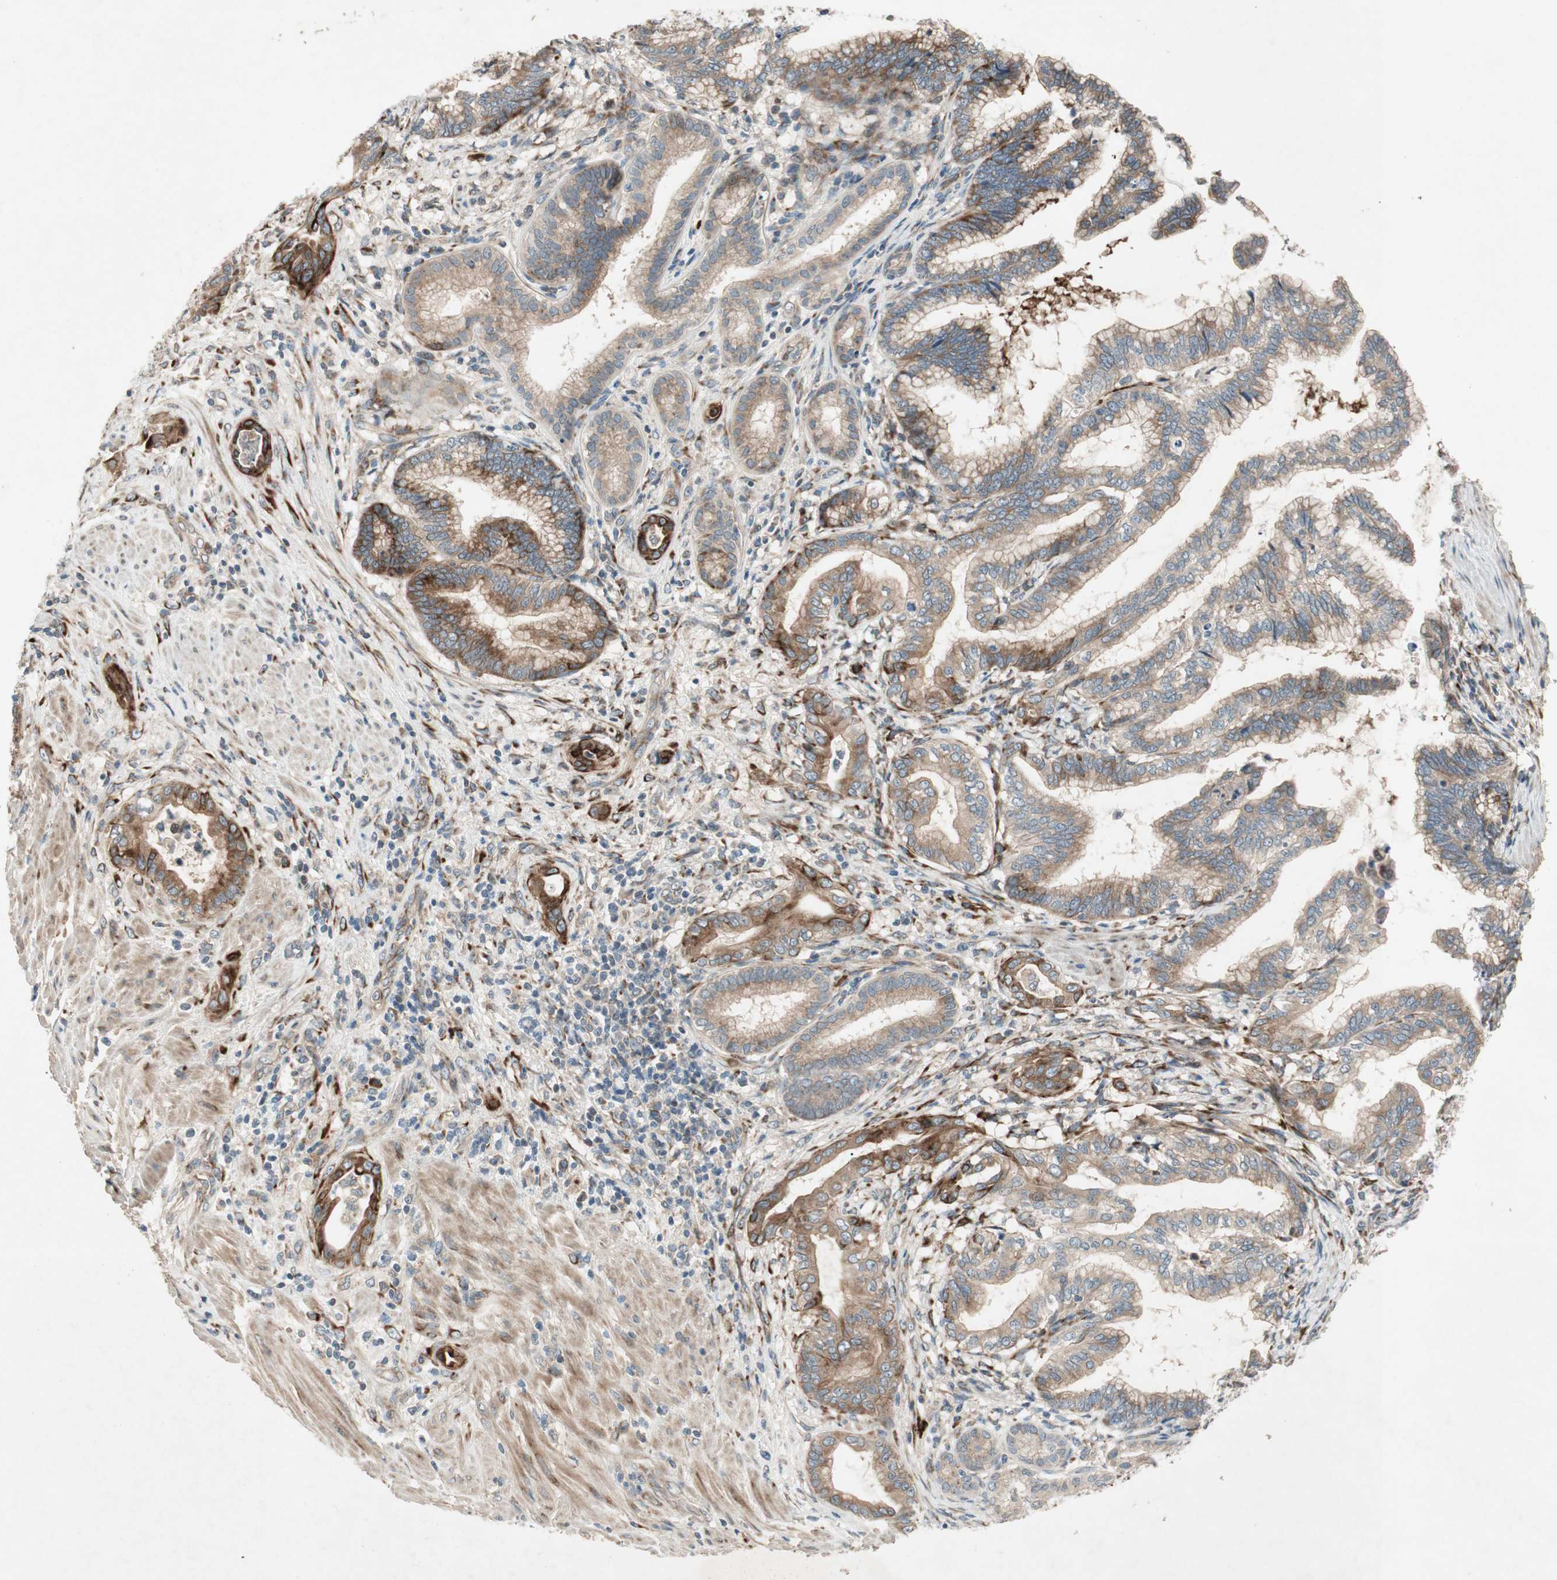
{"staining": {"intensity": "strong", "quantity": "25%-75%", "location": "cytoplasmic/membranous"}, "tissue": "pancreatic cancer", "cell_type": "Tumor cells", "image_type": "cancer", "snomed": [{"axis": "morphology", "description": "Adenocarcinoma, NOS"}, {"axis": "topography", "description": "Pancreas"}], "caption": "IHC (DAB) staining of human adenocarcinoma (pancreatic) shows strong cytoplasmic/membranous protein staining in about 25%-75% of tumor cells.", "gene": "APOO", "patient": {"sex": "female", "age": 64}}